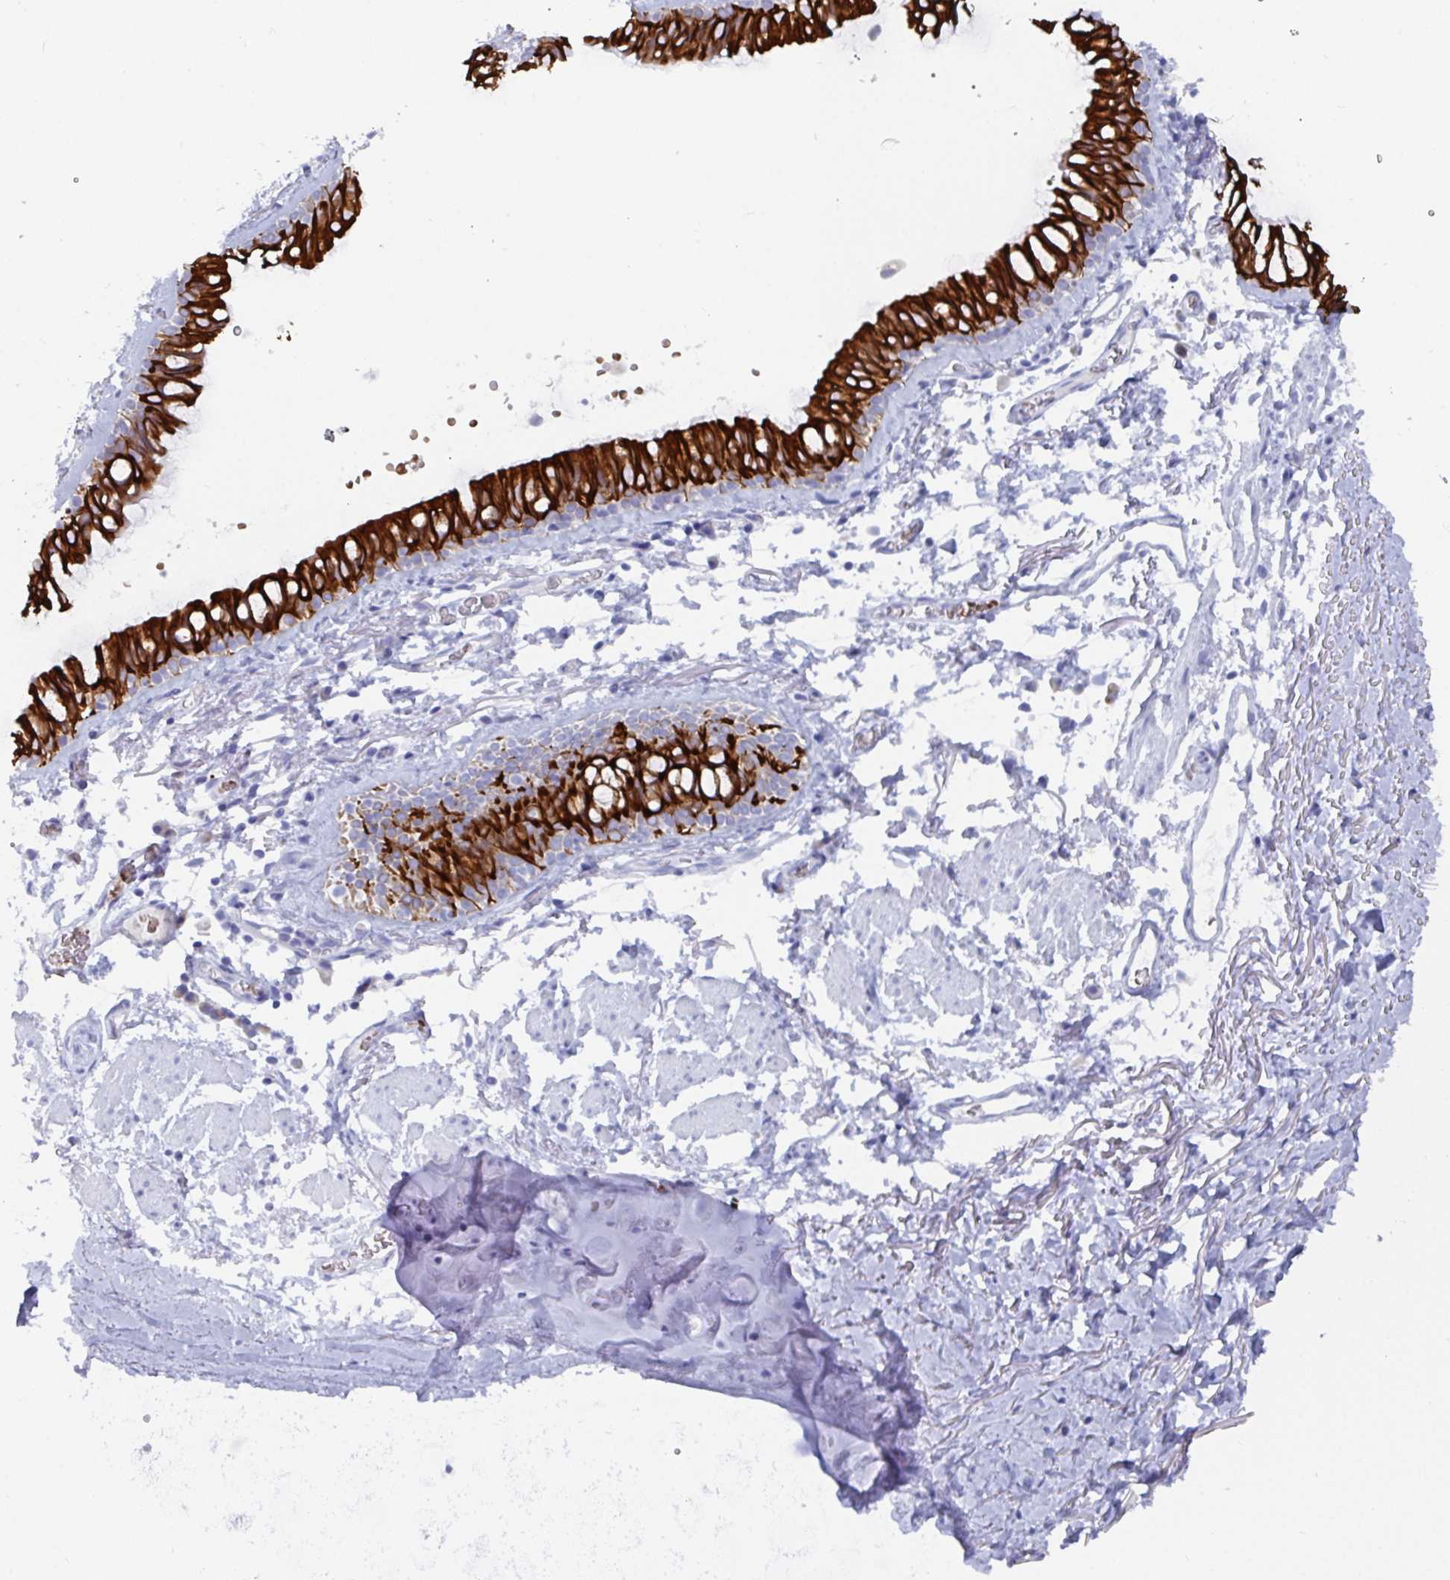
{"staining": {"intensity": "strong", "quantity": ">75%", "location": "cytoplasmic/membranous"}, "tissue": "bronchus", "cell_type": "Respiratory epithelial cells", "image_type": "normal", "snomed": [{"axis": "morphology", "description": "Normal tissue, NOS"}, {"axis": "topography", "description": "Cartilage tissue"}, {"axis": "topography", "description": "Bronchus"}], "caption": "DAB (3,3'-diaminobenzidine) immunohistochemical staining of unremarkable bronchus shows strong cytoplasmic/membranous protein expression in about >75% of respiratory epithelial cells.", "gene": "CLDN8", "patient": {"sex": "female", "age": 79}}